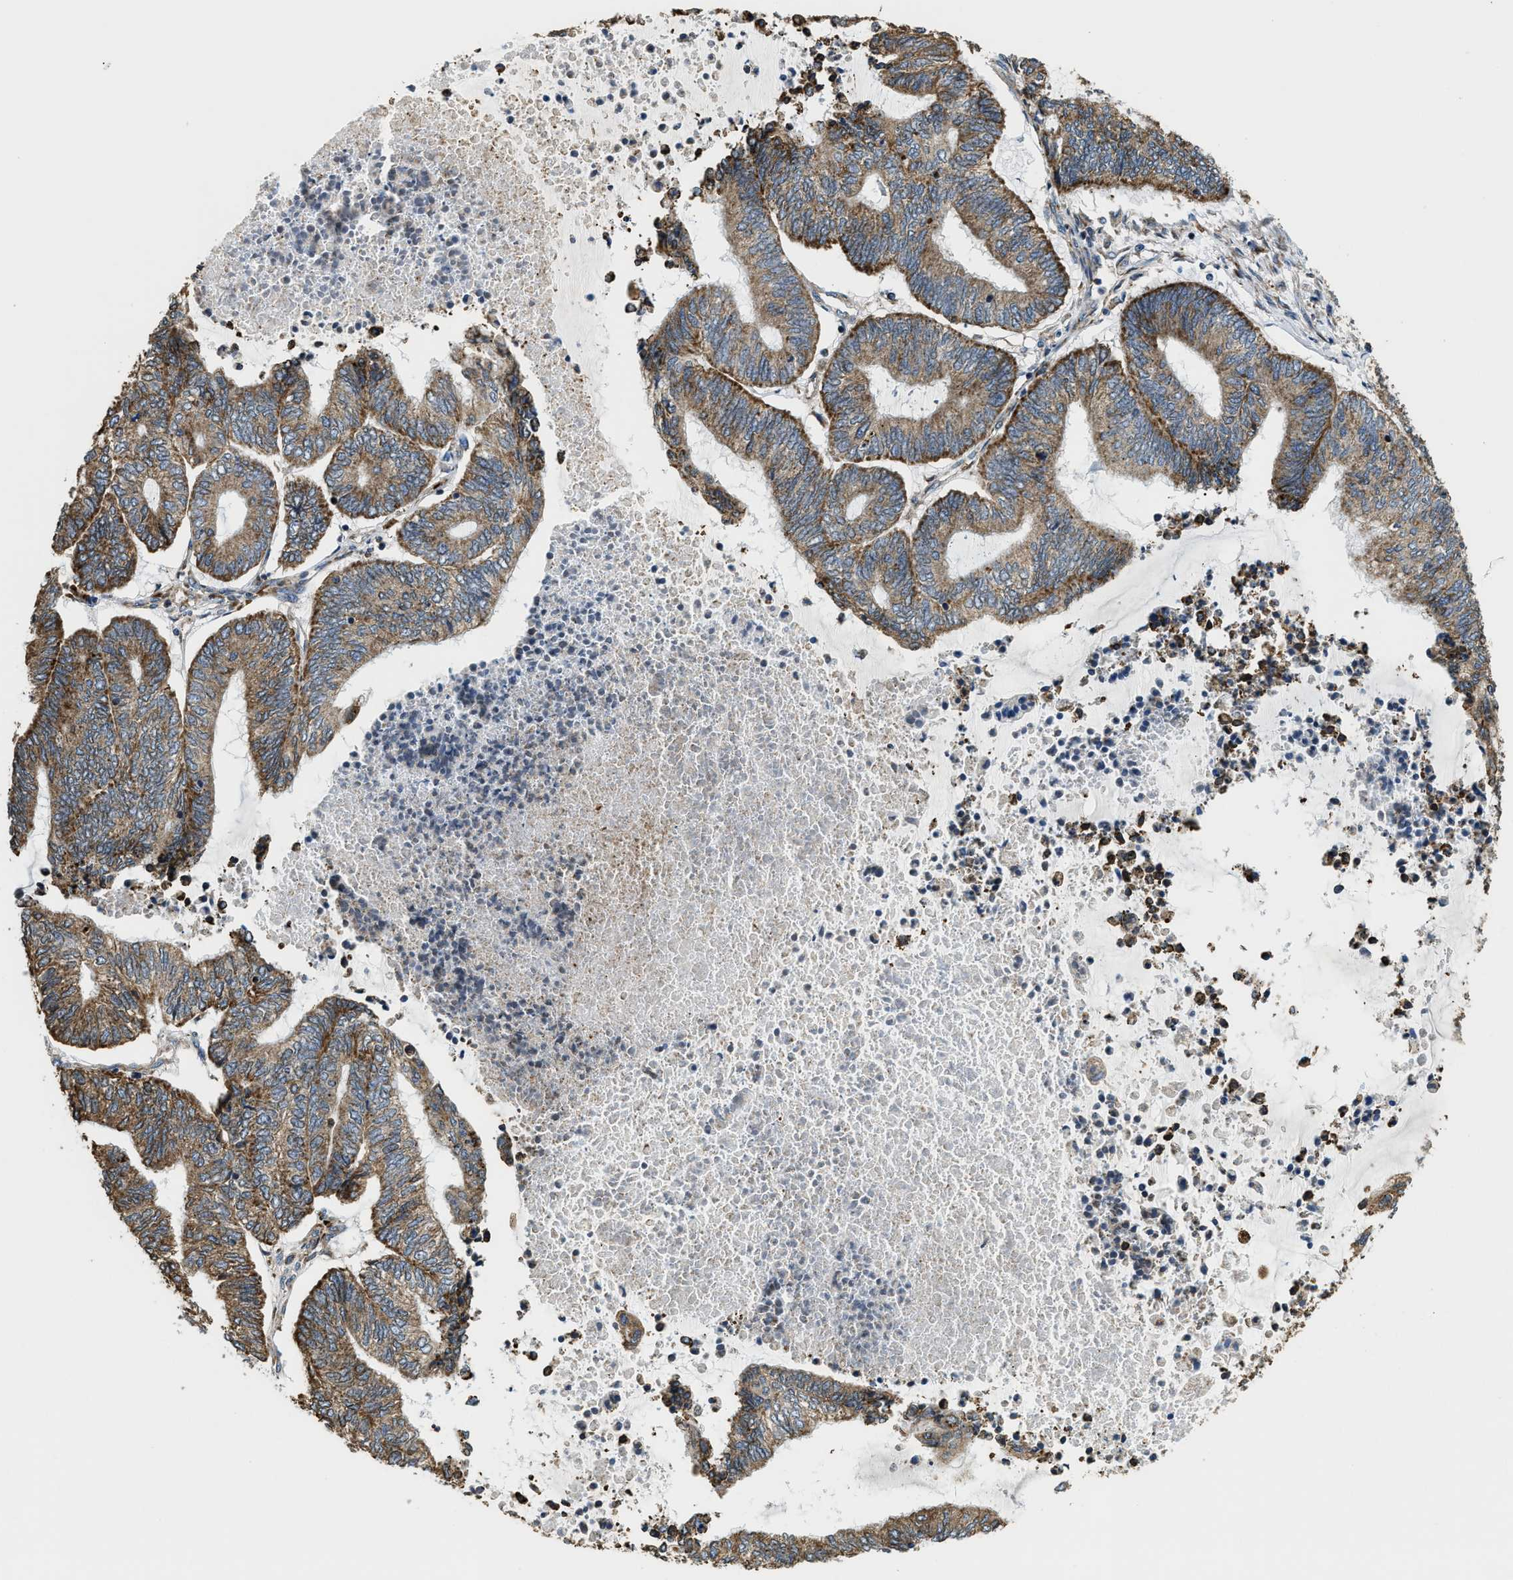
{"staining": {"intensity": "moderate", "quantity": ">75%", "location": "cytoplasmic/membranous"}, "tissue": "endometrial cancer", "cell_type": "Tumor cells", "image_type": "cancer", "snomed": [{"axis": "morphology", "description": "Adenocarcinoma, NOS"}, {"axis": "topography", "description": "Uterus"}, {"axis": "topography", "description": "Endometrium"}], "caption": "Immunohistochemical staining of human endometrial cancer (adenocarcinoma) exhibits moderate cytoplasmic/membranous protein positivity in about >75% of tumor cells. Nuclei are stained in blue.", "gene": "CSPG4", "patient": {"sex": "female", "age": 70}}